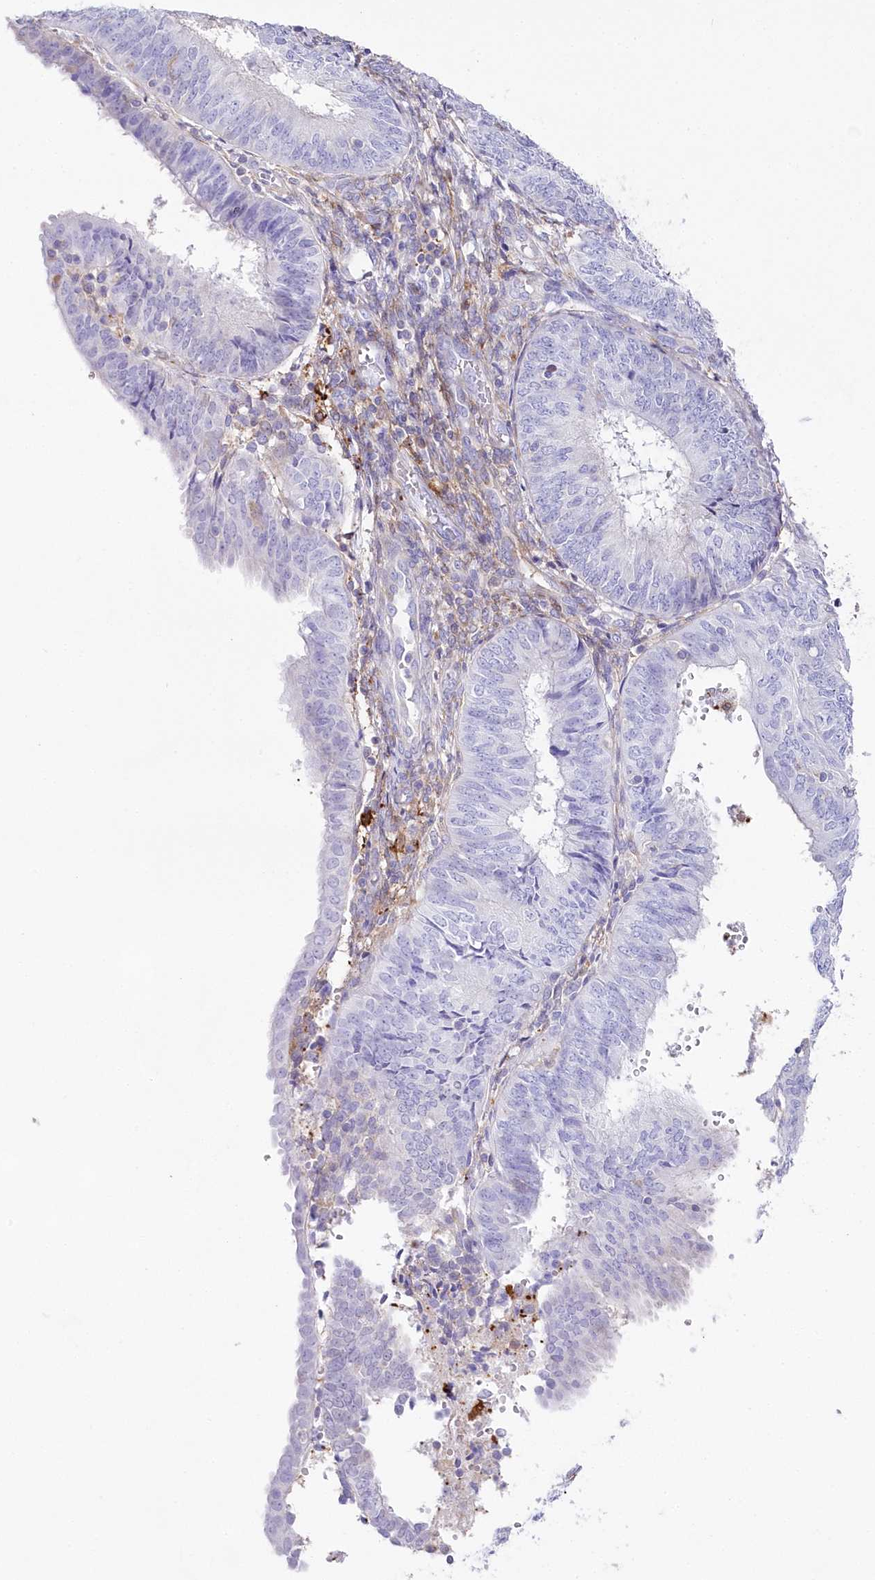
{"staining": {"intensity": "negative", "quantity": "none", "location": "none"}, "tissue": "endometrial cancer", "cell_type": "Tumor cells", "image_type": "cancer", "snomed": [{"axis": "morphology", "description": "Adenocarcinoma, NOS"}, {"axis": "topography", "description": "Endometrium"}], "caption": "Immunohistochemical staining of human adenocarcinoma (endometrial) demonstrates no significant positivity in tumor cells.", "gene": "DNAJC19", "patient": {"sex": "female", "age": 58}}